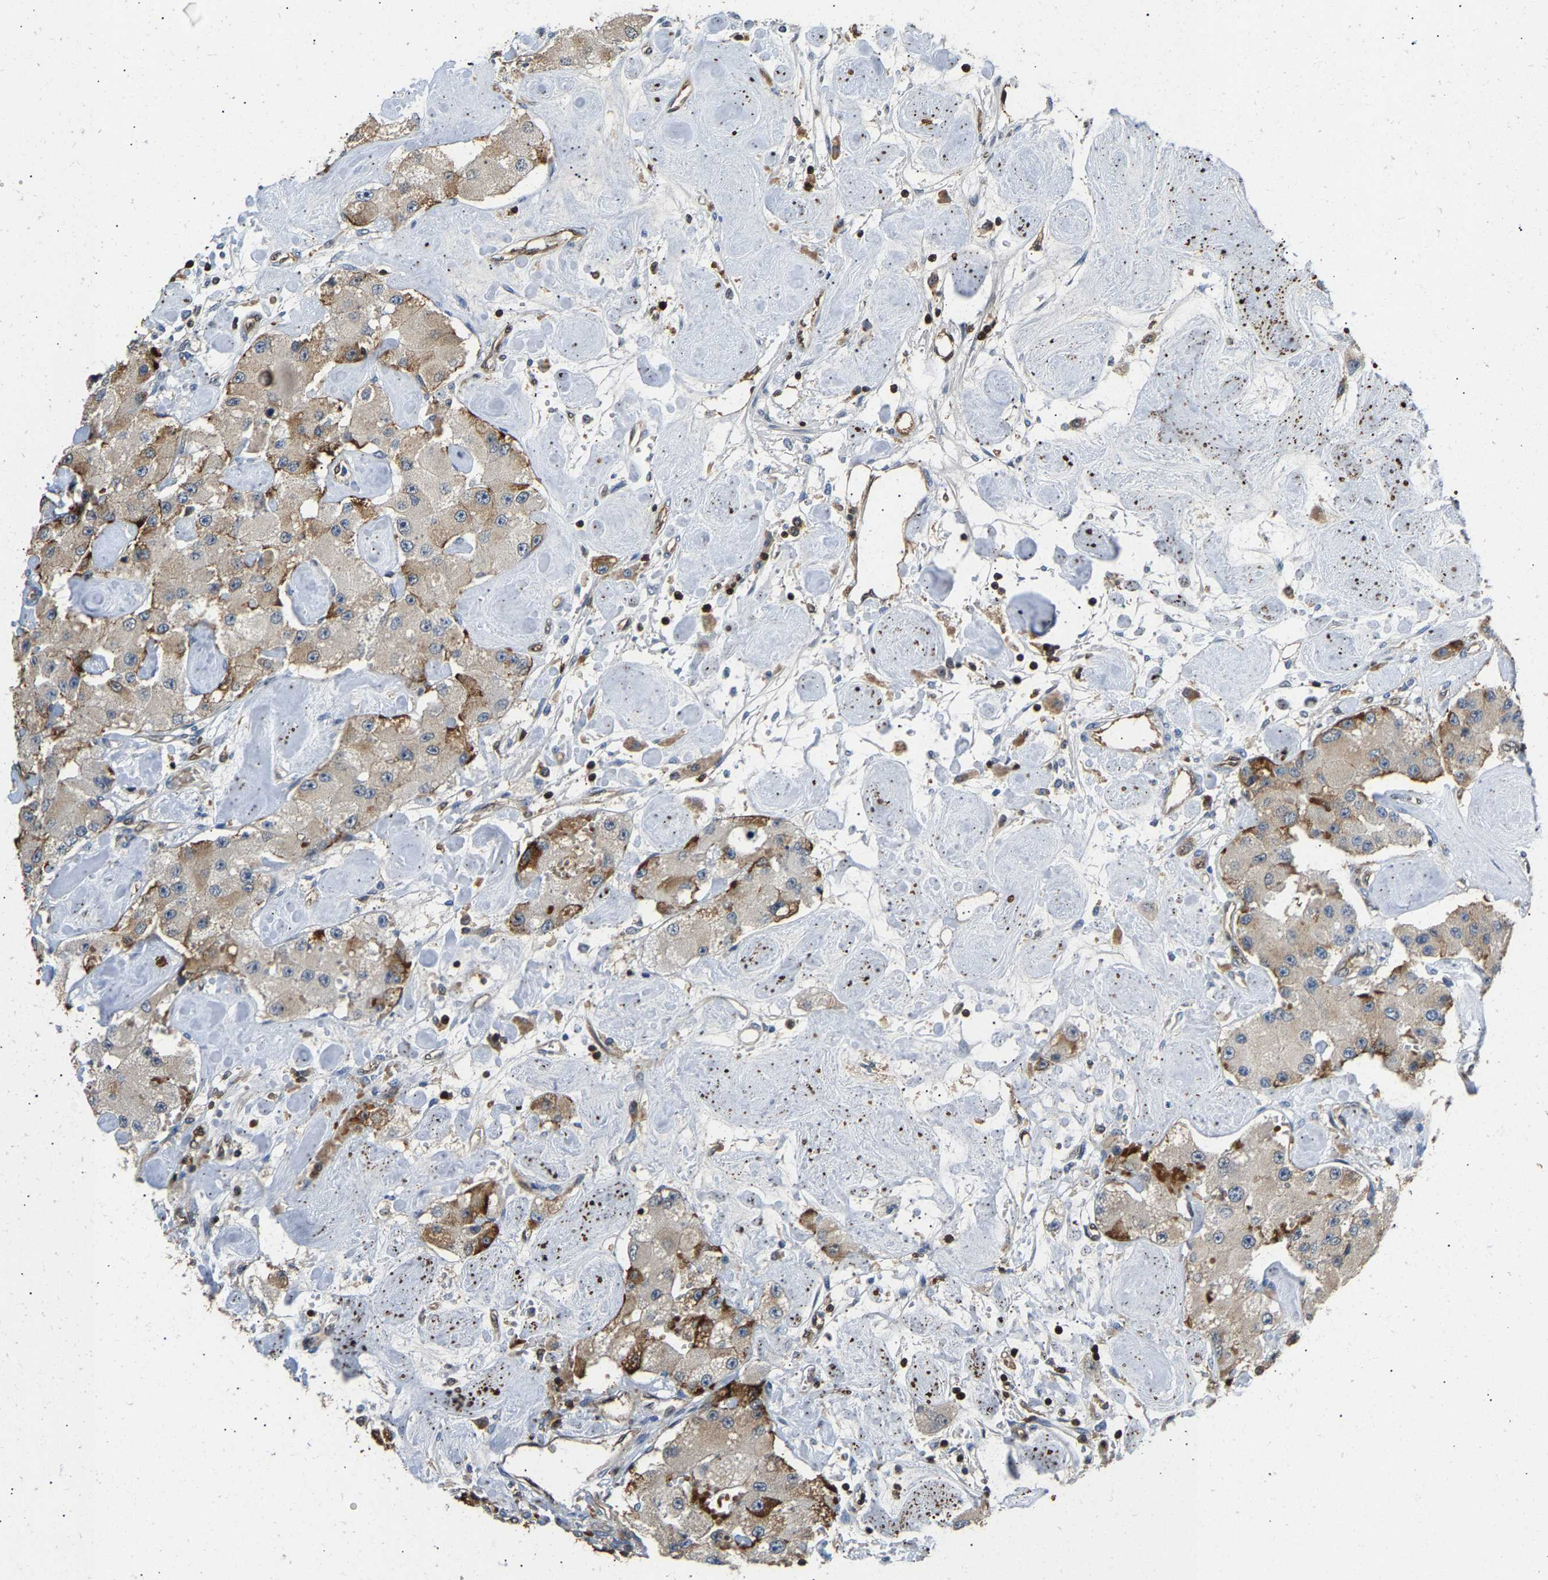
{"staining": {"intensity": "moderate", "quantity": "<25%", "location": "cytoplasmic/membranous"}, "tissue": "carcinoid", "cell_type": "Tumor cells", "image_type": "cancer", "snomed": [{"axis": "morphology", "description": "Carcinoid, malignant, NOS"}, {"axis": "topography", "description": "Pancreas"}], "caption": "Brown immunohistochemical staining in carcinoid exhibits moderate cytoplasmic/membranous expression in approximately <25% of tumor cells.", "gene": "GIMAP7", "patient": {"sex": "male", "age": 41}}